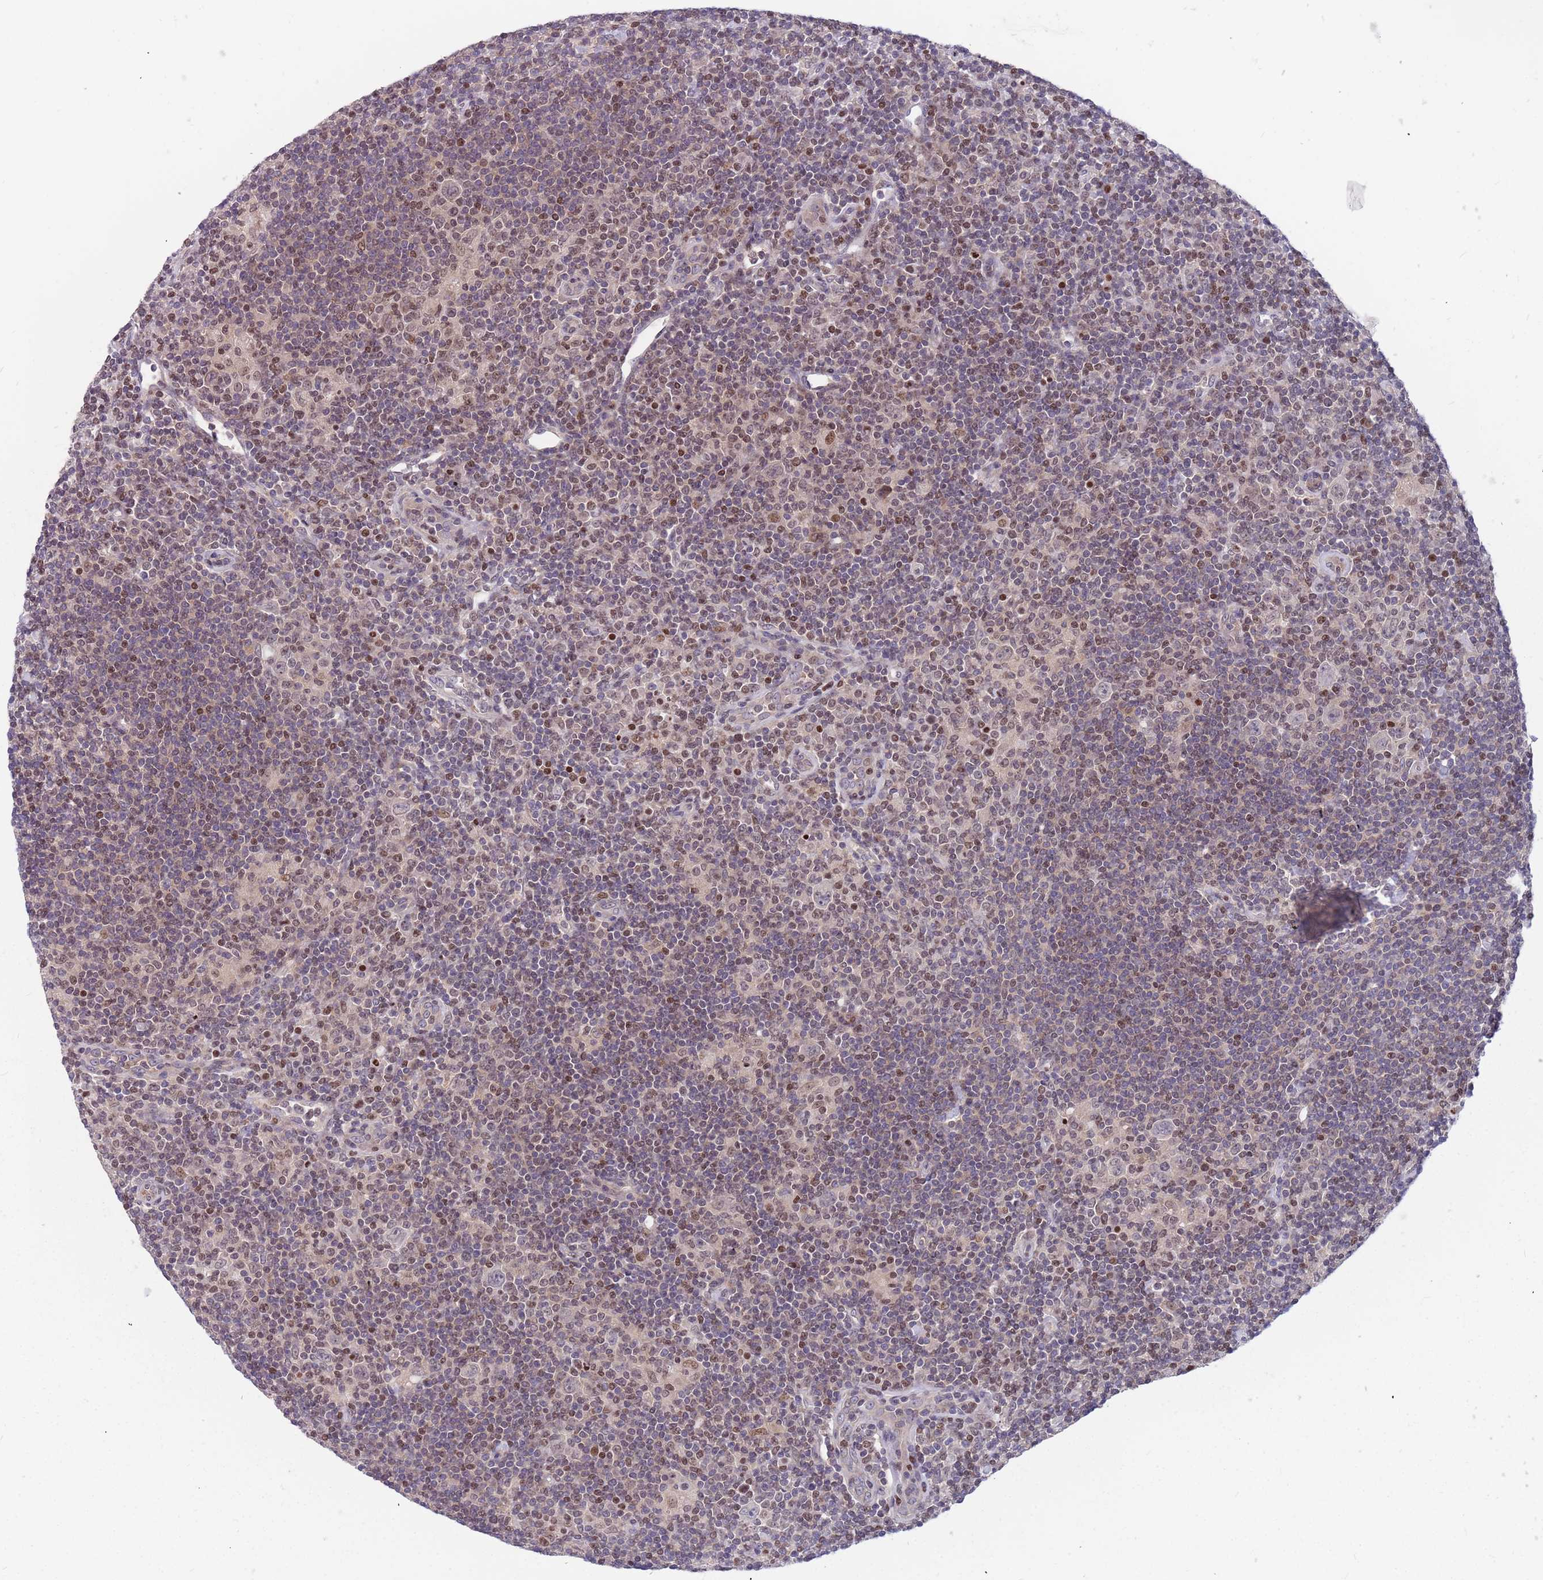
{"staining": {"intensity": "negative", "quantity": "none", "location": "none"}, "tissue": "lymphoma", "cell_type": "Tumor cells", "image_type": "cancer", "snomed": [{"axis": "morphology", "description": "Hodgkin's disease, NOS"}, {"axis": "topography", "description": "Lymph node"}], "caption": "Tumor cells are negative for protein expression in human lymphoma.", "gene": "ARHGEF5", "patient": {"sex": "female", "age": 57}}